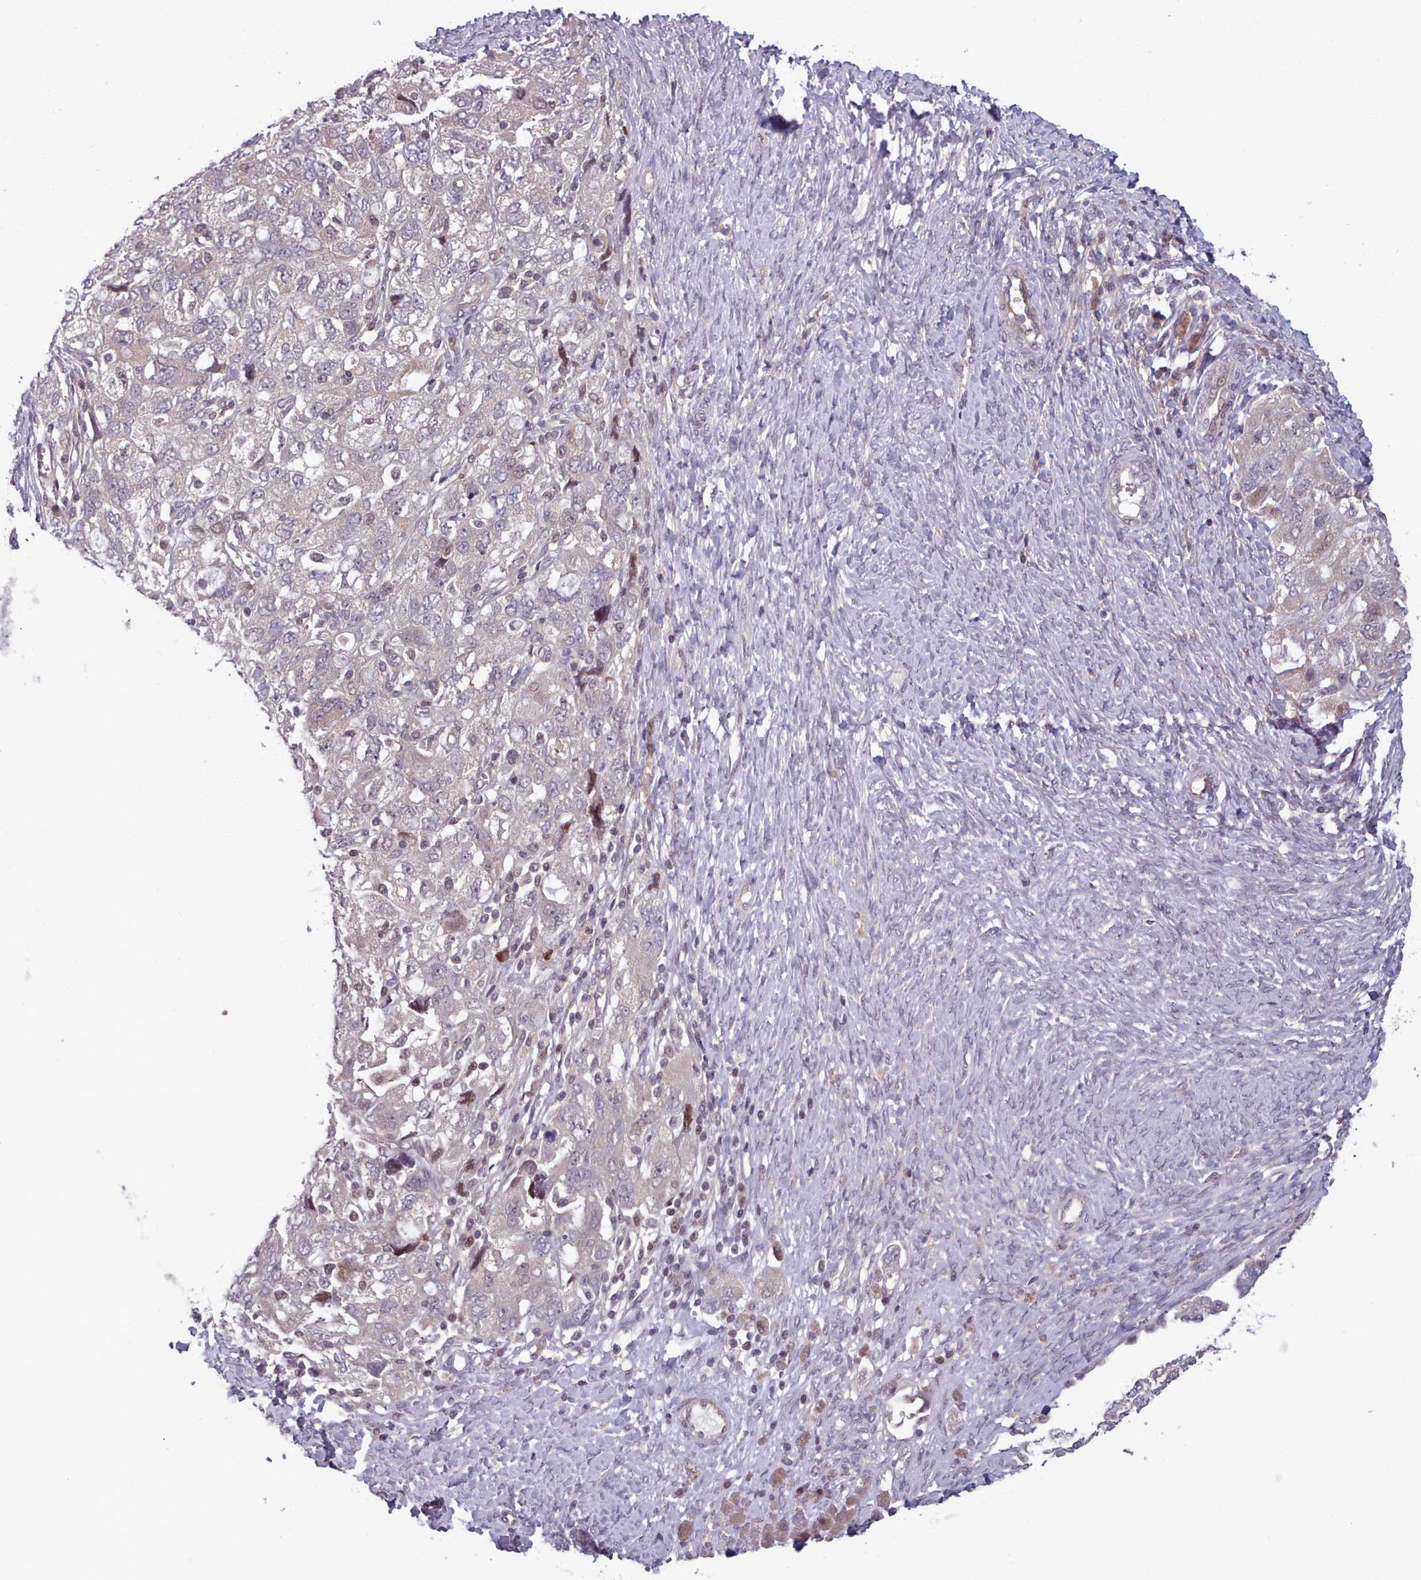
{"staining": {"intensity": "weak", "quantity": "<25%", "location": "cytoplasmic/membranous,nuclear"}, "tissue": "ovarian cancer", "cell_type": "Tumor cells", "image_type": "cancer", "snomed": [{"axis": "morphology", "description": "Carcinoma, NOS"}, {"axis": "morphology", "description": "Cystadenocarcinoma, serous, NOS"}, {"axis": "topography", "description": "Ovary"}], "caption": "Tumor cells are negative for brown protein staining in carcinoma (ovarian). (DAB (3,3'-diaminobenzidine) immunohistochemistry, high magnification).", "gene": "KBTBD7", "patient": {"sex": "female", "age": 69}}